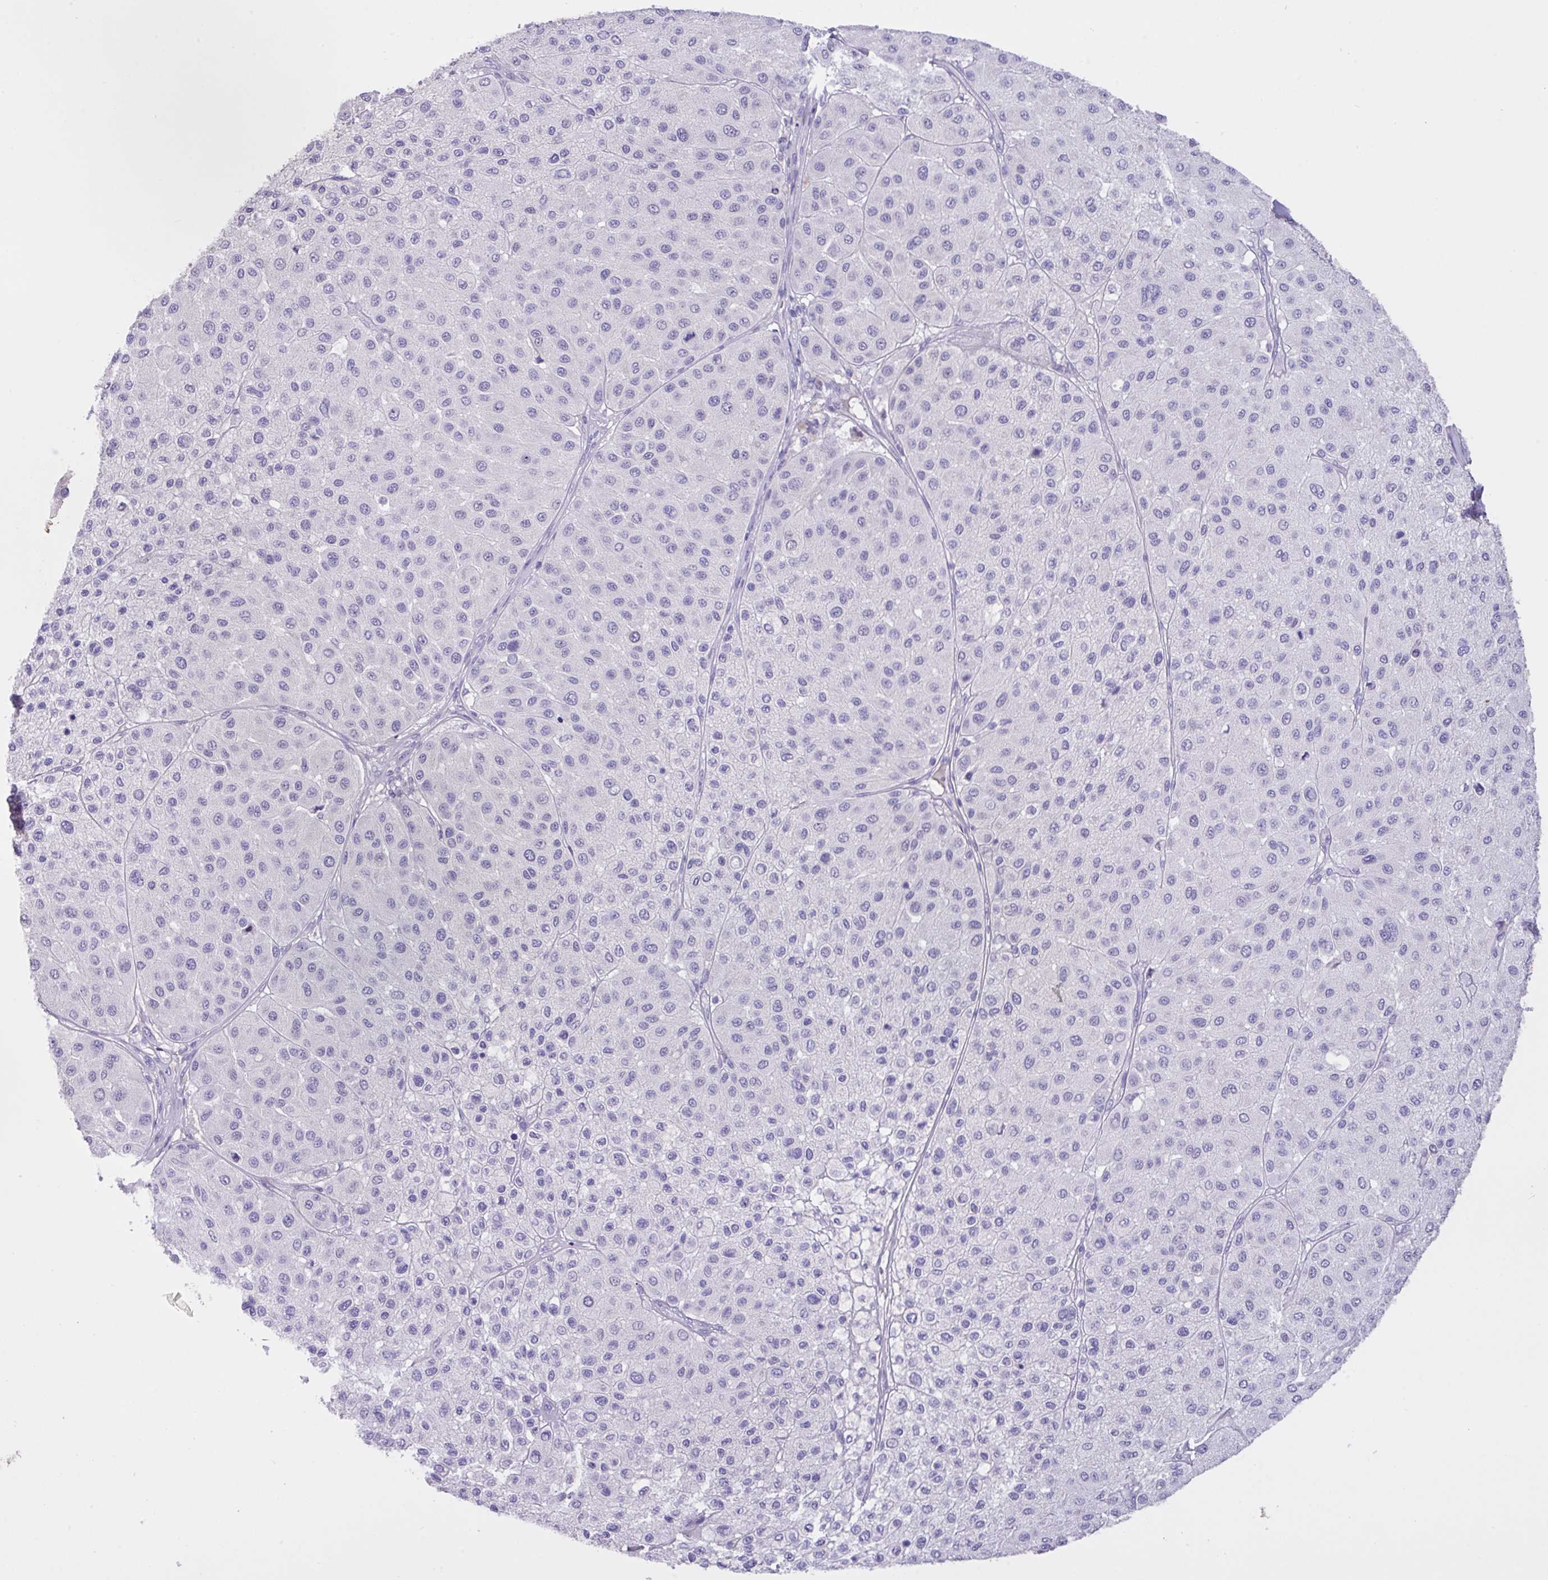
{"staining": {"intensity": "negative", "quantity": "none", "location": "none"}, "tissue": "melanoma", "cell_type": "Tumor cells", "image_type": "cancer", "snomed": [{"axis": "morphology", "description": "Malignant melanoma, Metastatic site"}, {"axis": "topography", "description": "Smooth muscle"}], "caption": "Tumor cells show no significant positivity in malignant melanoma (metastatic site).", "gene": "EPCAM", "patient": {"sex": "male", "age": 41}}